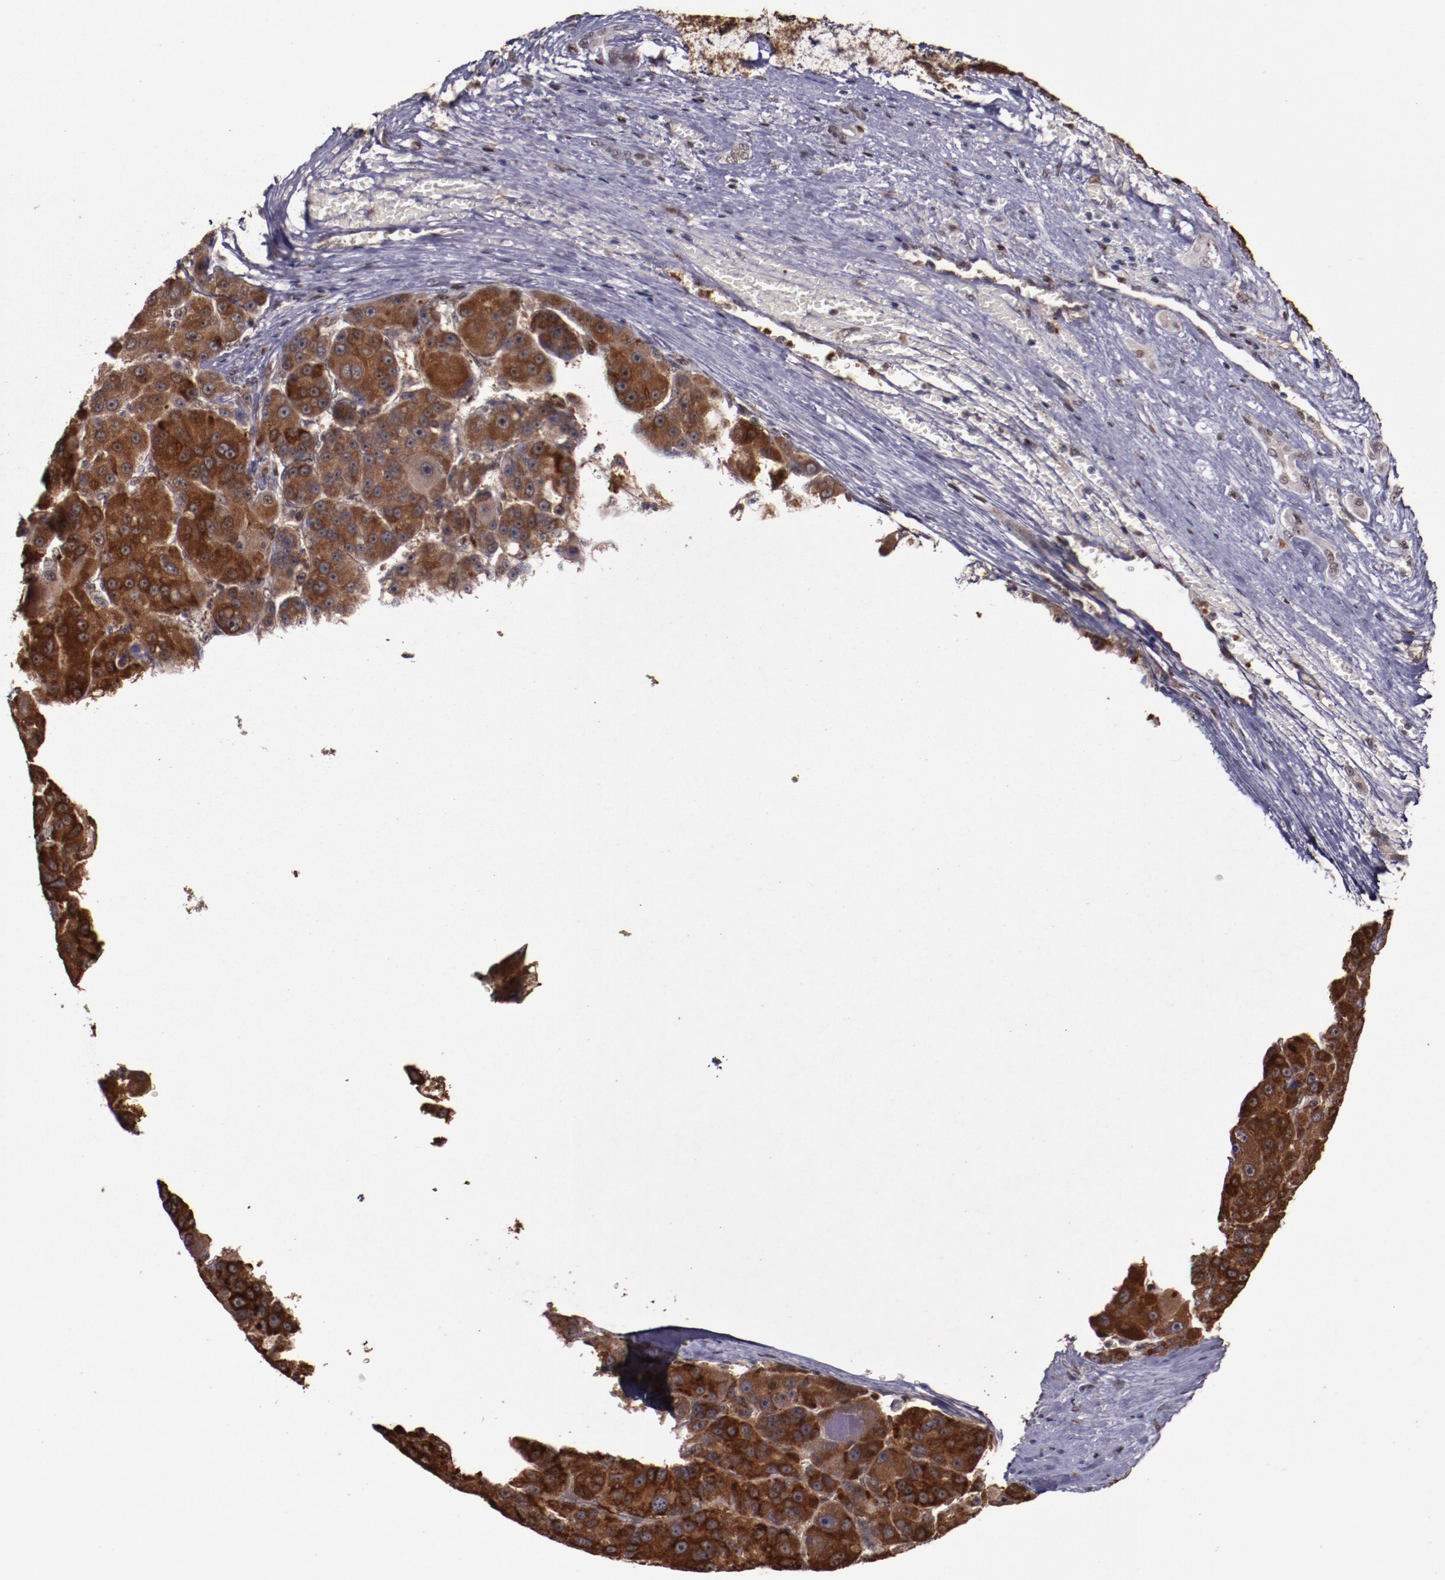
{"staining": {"intensity": "strong", "quantity": ">75%", "location": "cytoplasmic/membranous"}, "tissue": "liver cancer", "cell_type": "Tumor cells", "image_type": "cancer", "snomed": [{"axis": "morphology", "description": "Carcinoma, Hepatocellular, NOS"}, {"axis": "topography", "description": "Liver"}], "caption": "Liver hepatocellular carcinoma tissue displays strong cytoplasmic/membranous expression in approximately >75% of tumor cells The protein of interest is shown in brown color, while the nuclei are stained blue.", "gene": "CHEK2", "patient": {"sex": "male", "age": 76}}